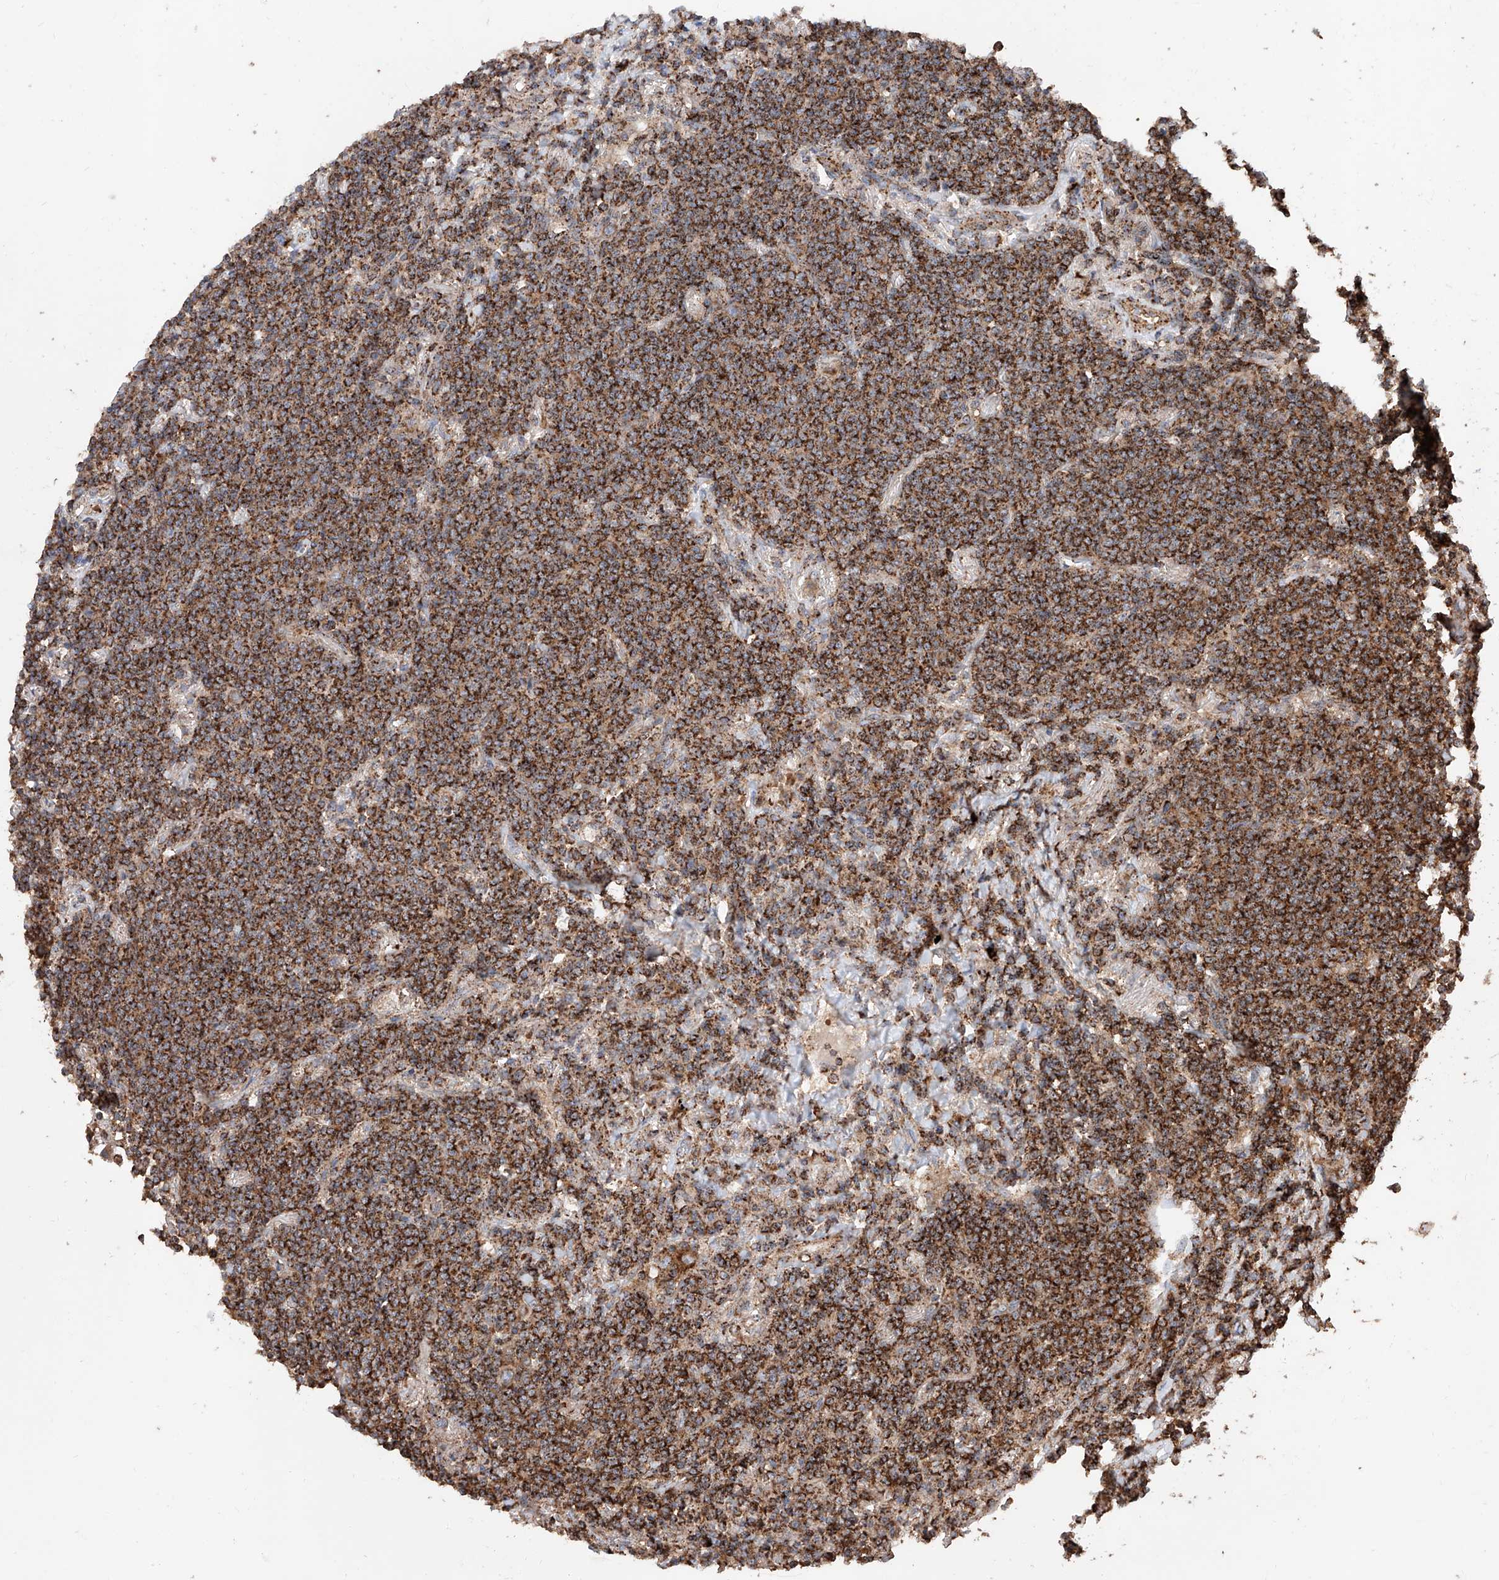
{"staining": {"intensity": "strong", "quantity": ">75%", "location": "cytoplasmic/membranous"}, "tissue": "lymphoma", "cell_type": "Tumor cells", "image_type": "cancer", "snomed": [{"axis": "morphology", "description": "Malignant lymphoma, non-Hodgkin's type, Low grade"}, {"axis": "topography", "description": "Lung"}], "caption": "Protein staining shows strong cytoplasmic/membranous positivity in approximately >75% of tumor cells in lymphoma.", "gene": "PISD", "patient": {"sex": "female", "age": 71}}